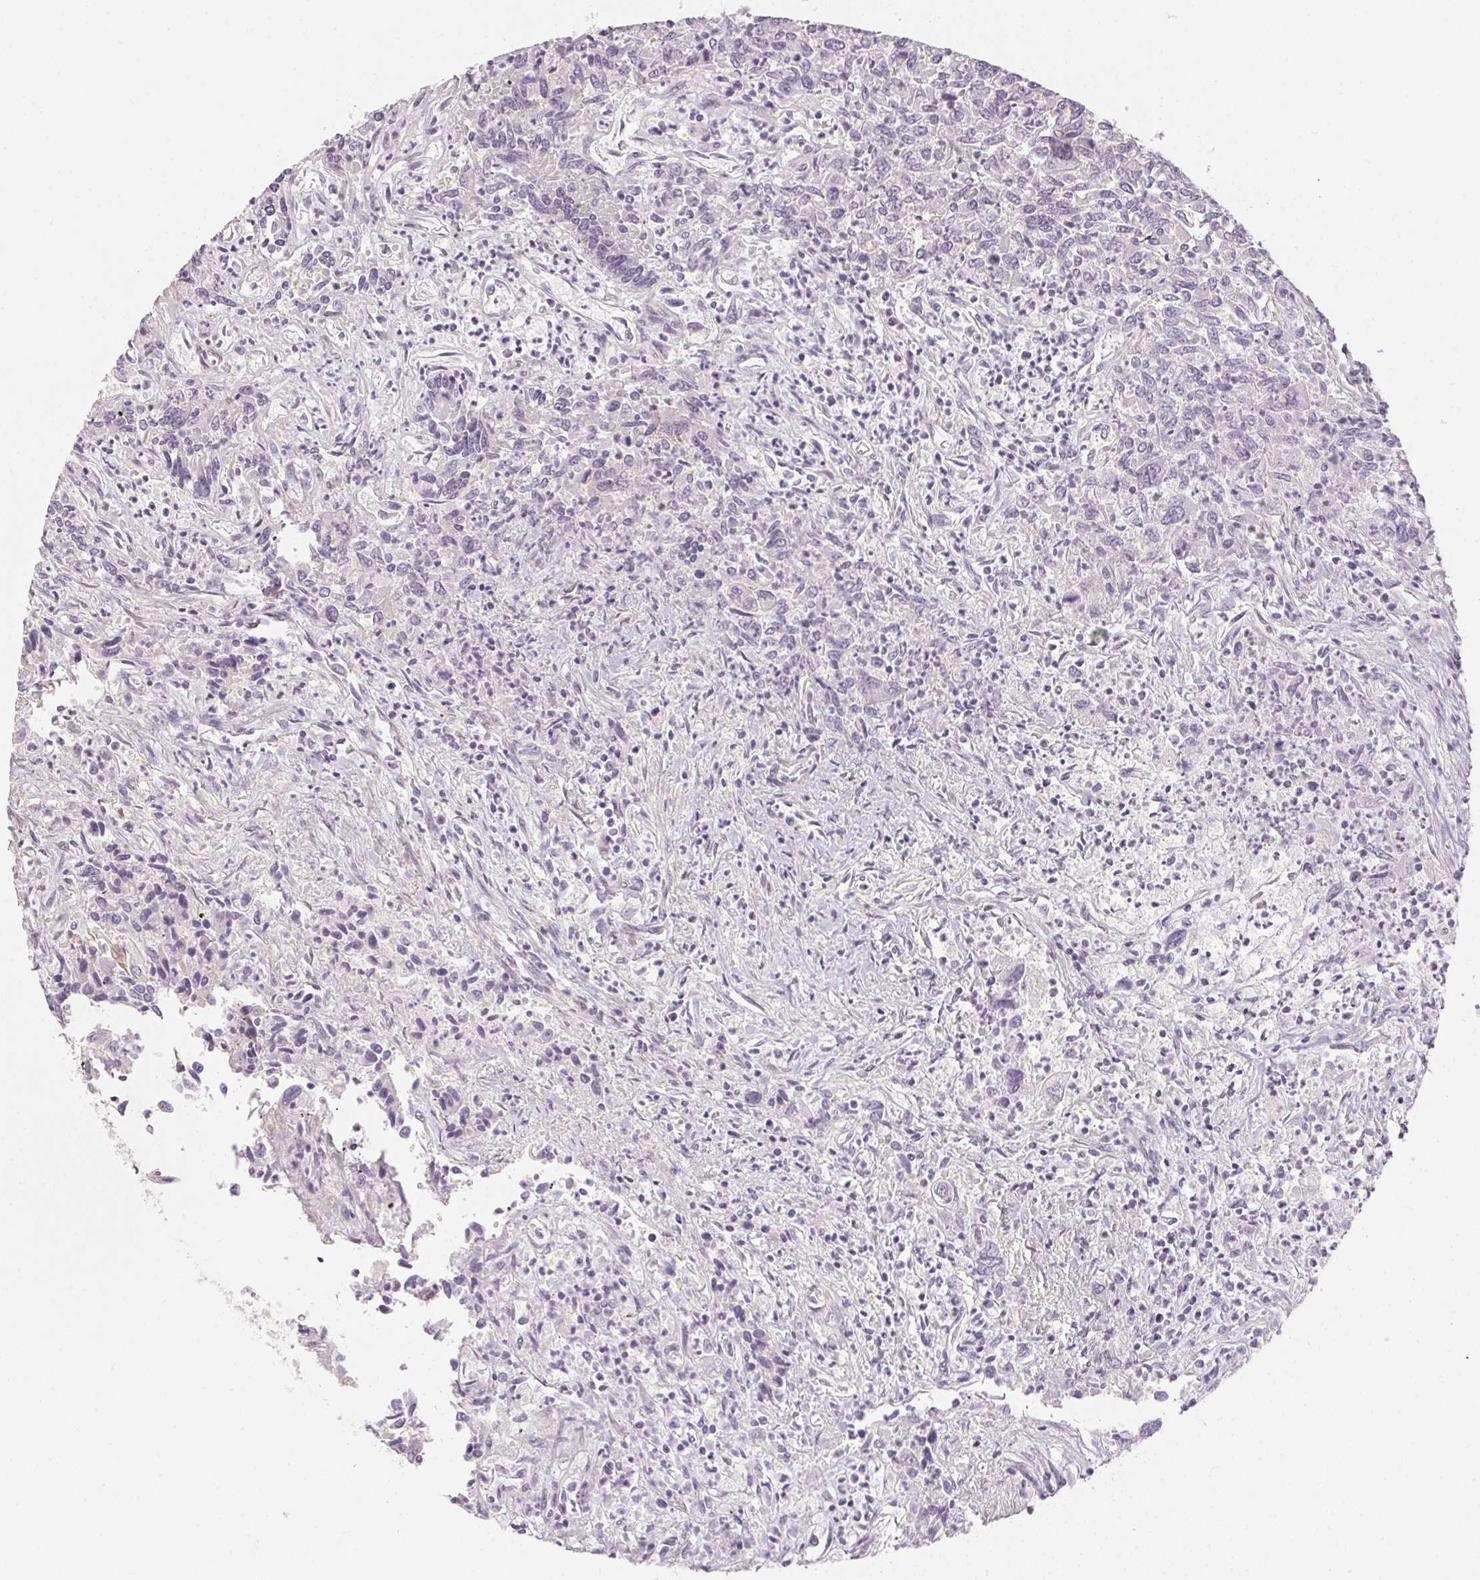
{"staining": {"intensity": "negative", "quantity": "none", "location": "none"}, "tissue": "colorectal cancer", "cell_type": "Tumor cells", "image_type": "cancer", "snomed": [{"axis": "morphology", "description": "Adenocarcinoma, NOS"}, {"axis": "topography", "description": "Colon"}], "caption": "A micrograph of human colorectal cancer (adenocarcinoma) is negative for staining in tumor cells.", "gene": "GDAP1L1", "patient": {"sex": "female", "age": 67}}